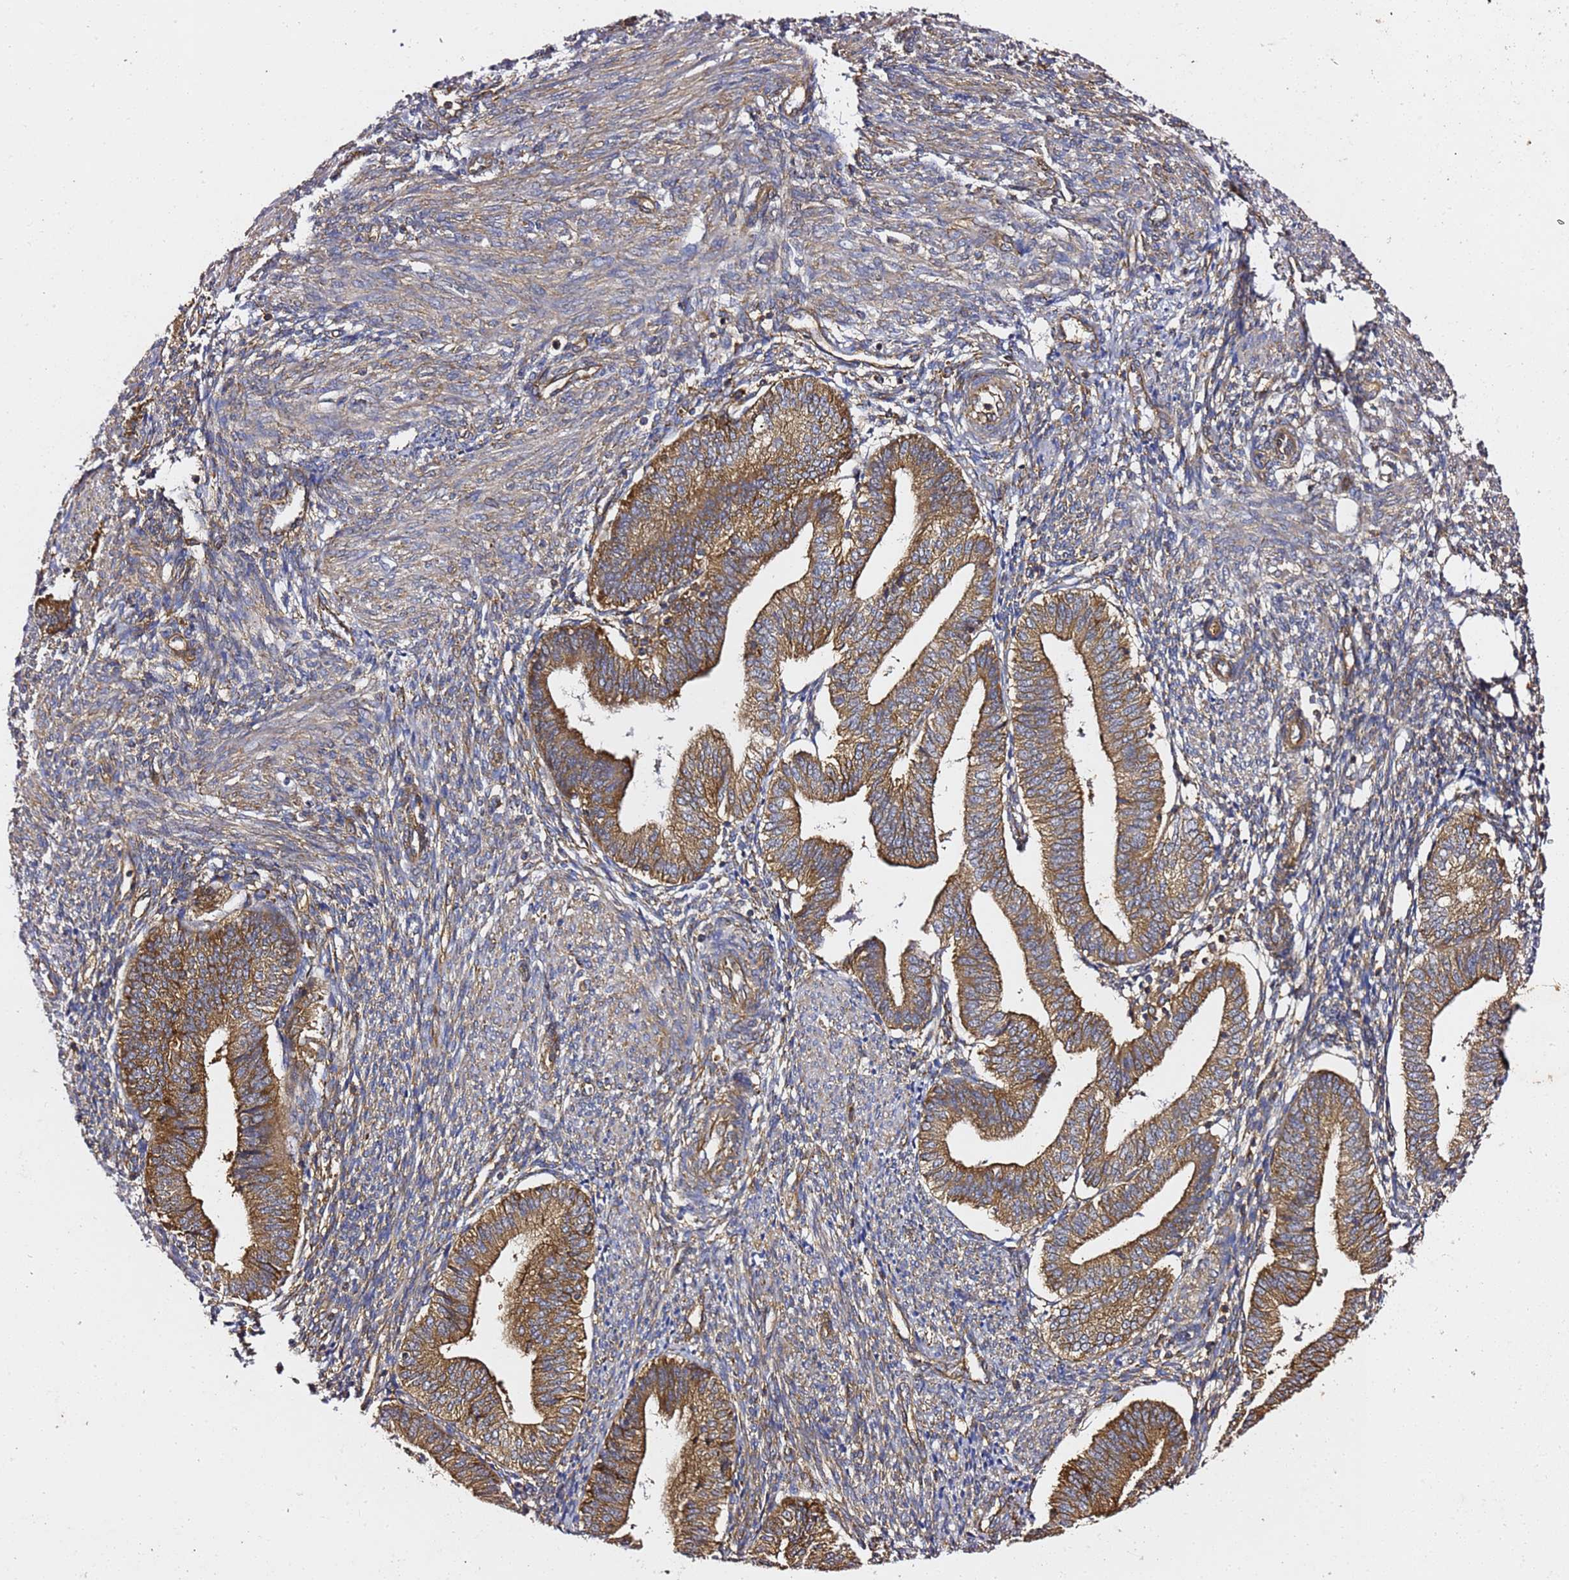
{"staining": {"intensity": "moderate", "quantity": "25%-75%", "location": "cytoplasmic/membranous"}, "tissue": "endometrium", "cell_type": "Cells in endometrial stroma", "image_type": "normal", "snomed": [{"axis": "morphology", "description": "Normal tissue, NOS"}, {"axis": "topography", "description": "Endometrium"}], "caption": "A photomicrograph of endometrium stained for a protein demonstrates moderate cytoplasmic/membranous brown staining in cells in endometrial stroma.", "gene": "TPST1", "patient": {"sex": "female", "age": 34}}